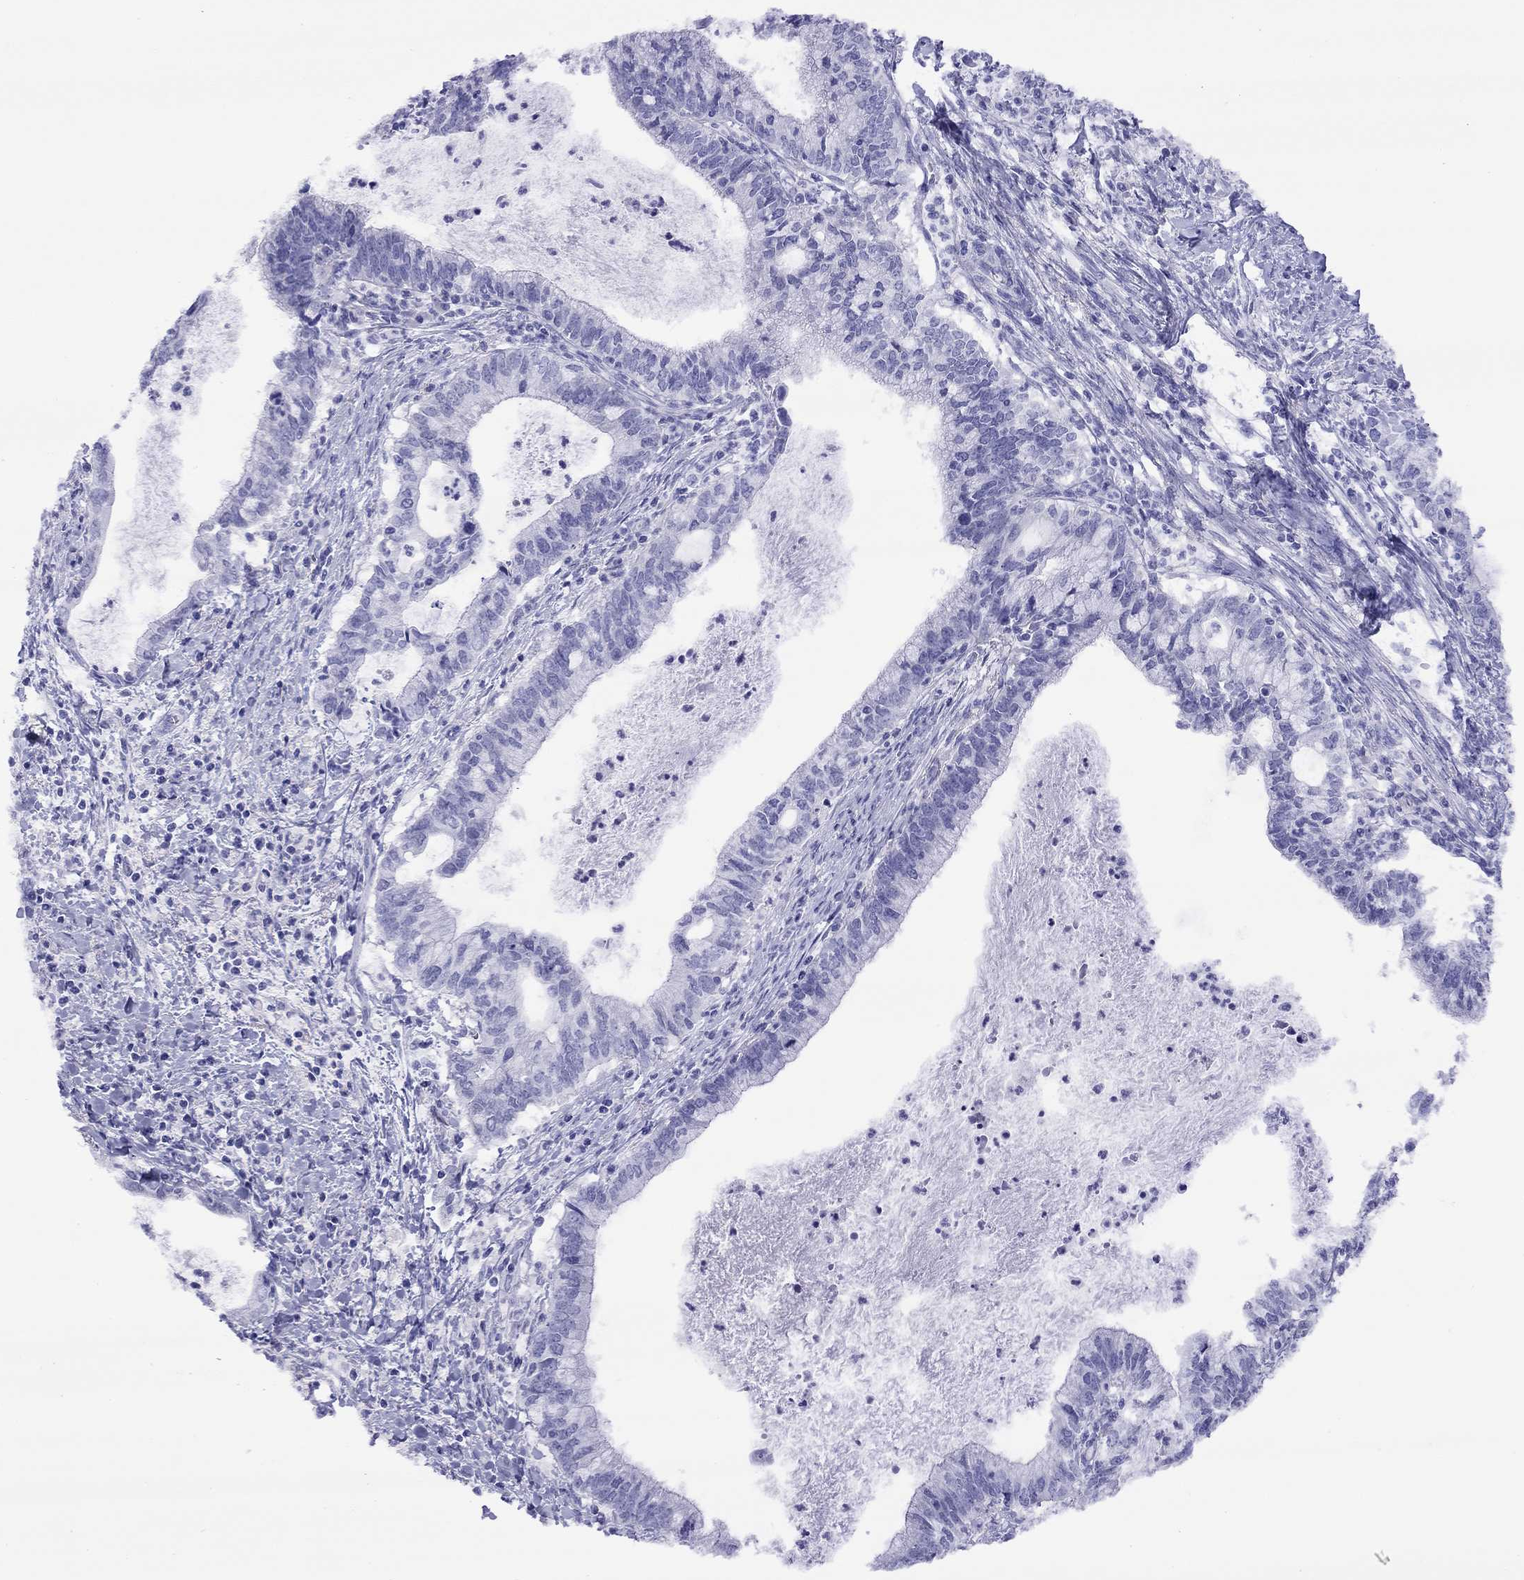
{"staining": {"intensity": "negative", "quantity": "none", "location": "none"}, "tissue": "cervical cancer", "cell_type": "Tumor cells", "image_type": "cancer", "snomed": [{"axis": "morphology", "description": "Adenocarcinoma, NOS"}, {"axis": "topography", "description": "Cervix"}], "caption": "An immunohistochemistry micrograph of cervical cancer is shown. There is no staining in tumor cells of cervical cancer.", "gene": "SLC30A8", "patient": {"sex": "female", "age": 42}}